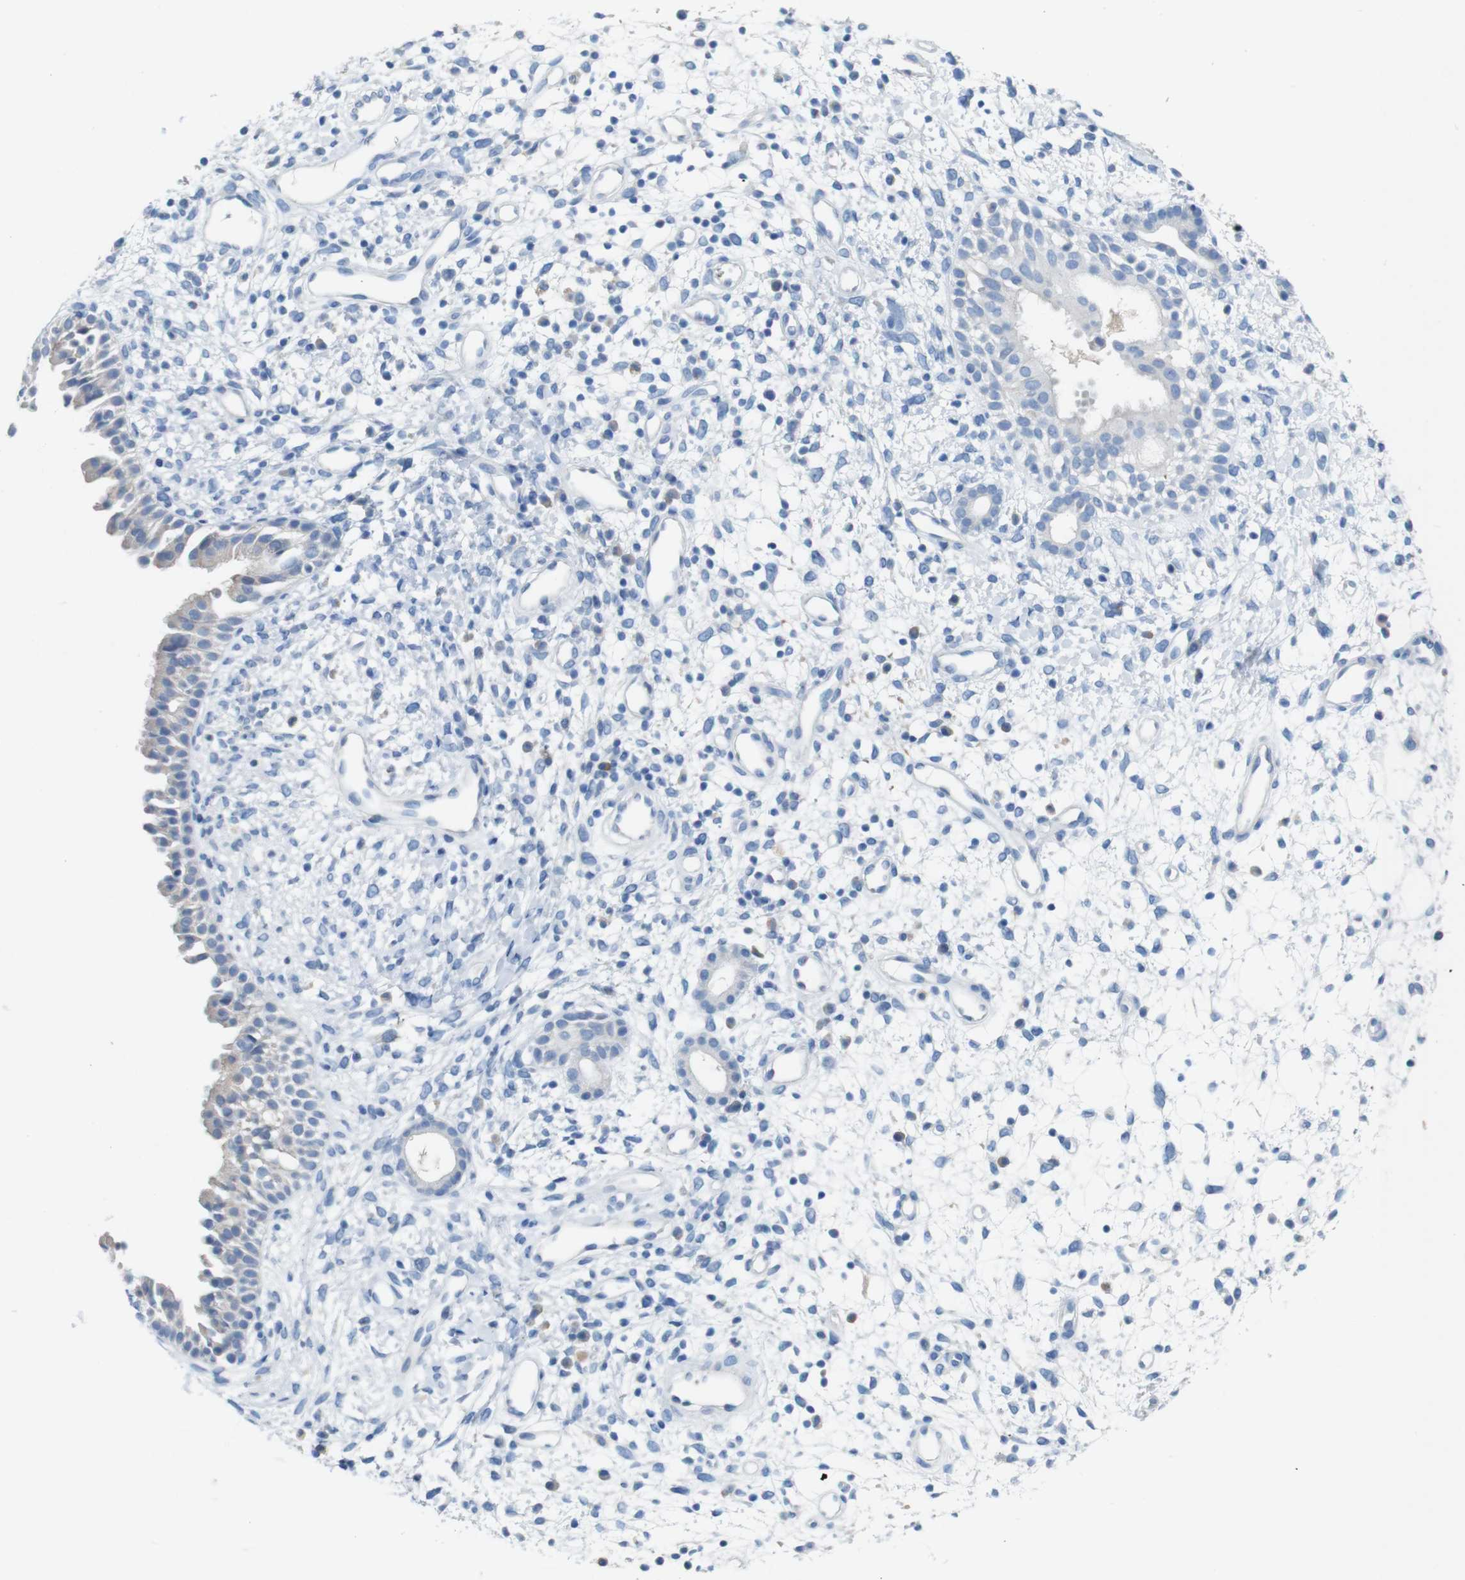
{"staining": {"intensity": "negative", "quantity": "none", "location": "none"}, "tissue": "nasopharynx", "cell_type": "Respiratory epithelial cells", "image_type": "normal", "snomed": [{"axis": "morphology", "description": "Normal tissue, NOS"}, {"axis": "topography", "description": "Nasopharynx"}], "caption": "Immunohistochemistry (IHC) histopathology image of unremarkable nasopharynx: human nasopharynx stained with DAB exhibits no significant protein positivity in respiratory epithelial cells.", "gene": "IGSF8", "patient": {"sex": "male", "age": 22}}